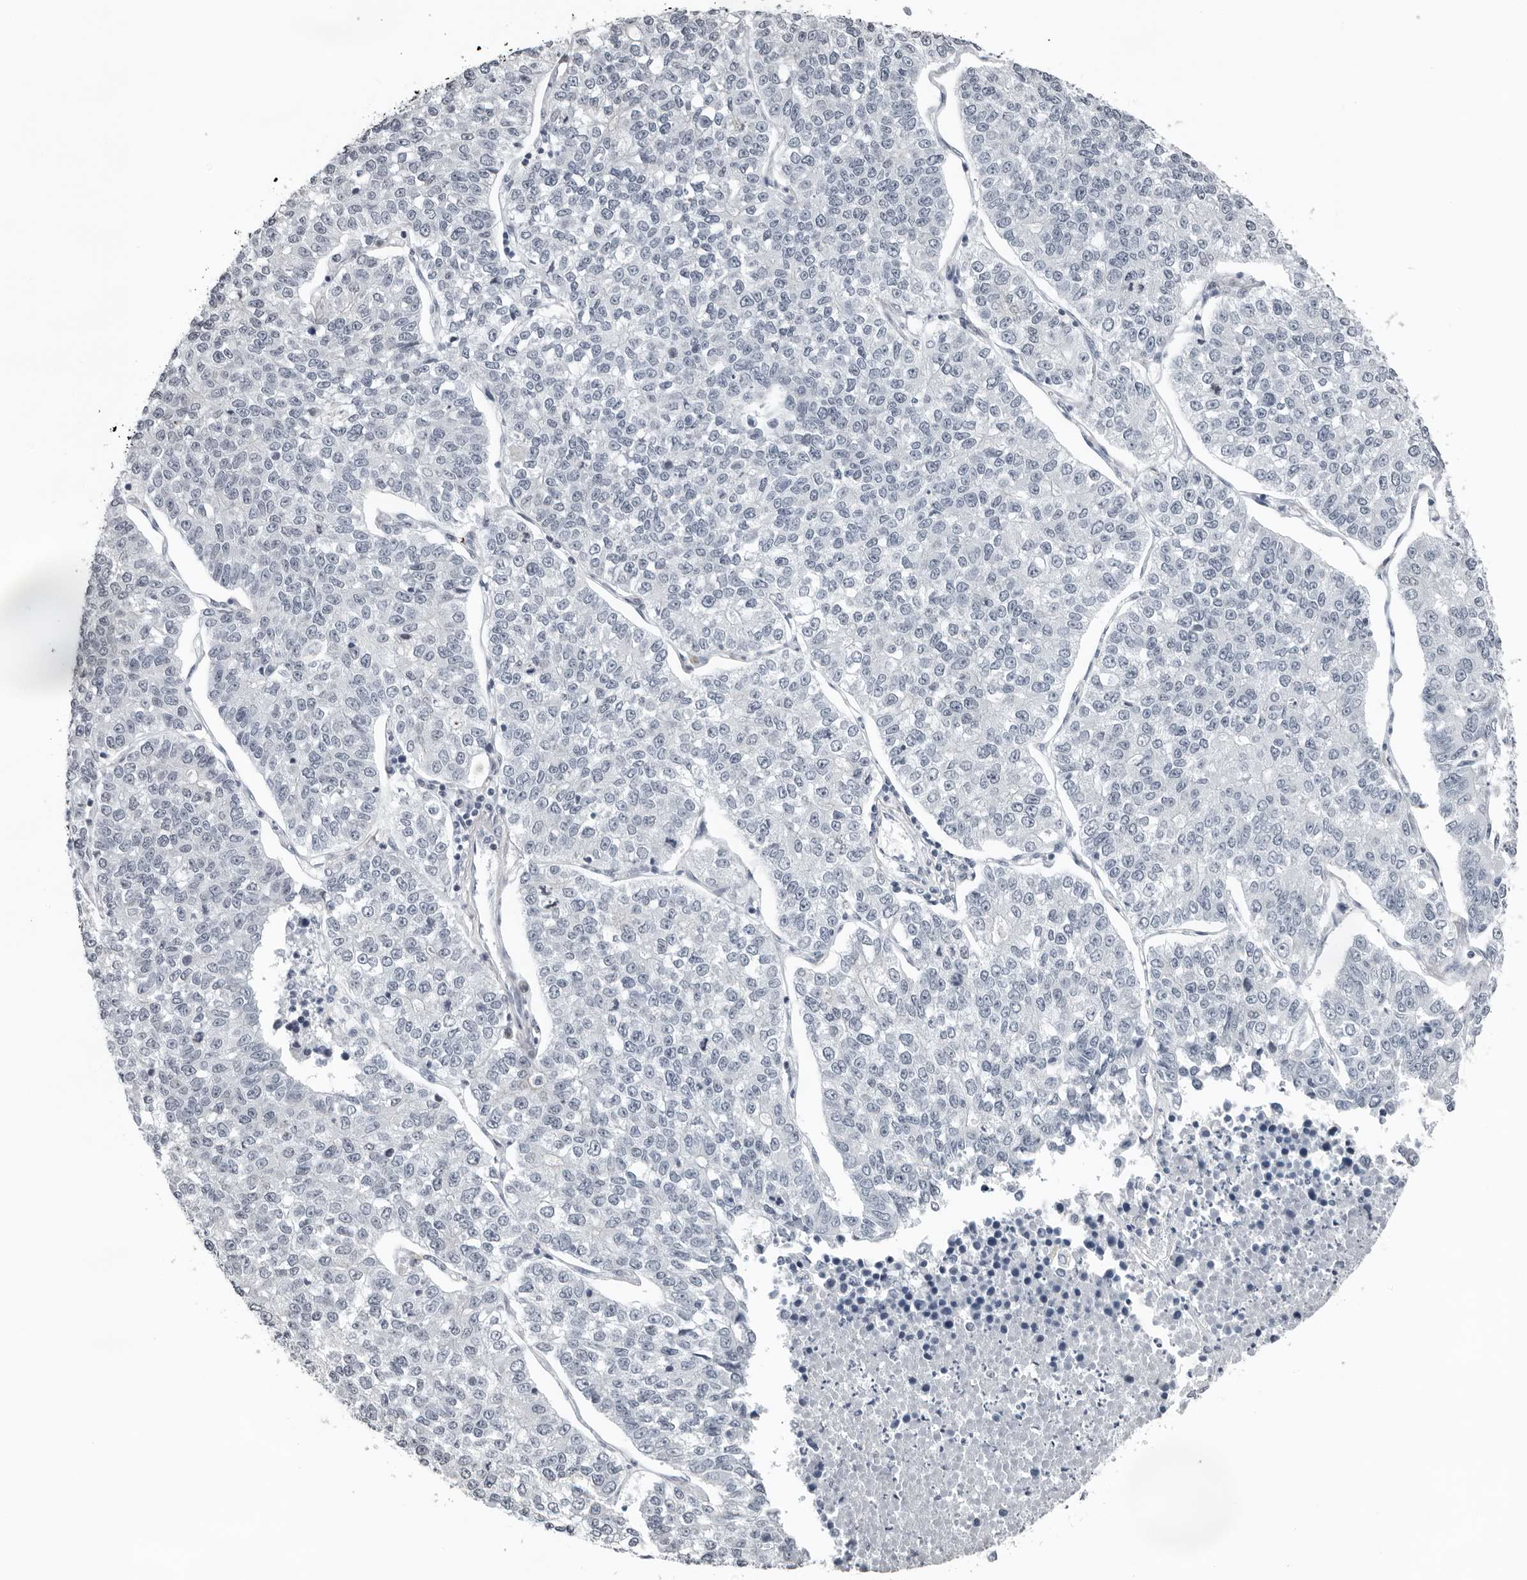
{"staining": {"intensity": "negative", "quantity": "none", "location": "none"}, "tissue": "lung cancer", "cell_type": "Tumor cells", "image_type": "cancer", "snomed": [{"axis": "morphology", "description": "Adenocarcinoma, NOS"}, {"axis": "topography", "description": "Lung"}], "caption": "Human lung cancer stained for a protein using IHC shows no positivity in tumor cells.", "gene": "PPP1R42", "patient": {"sex": "male", "age": 49}}